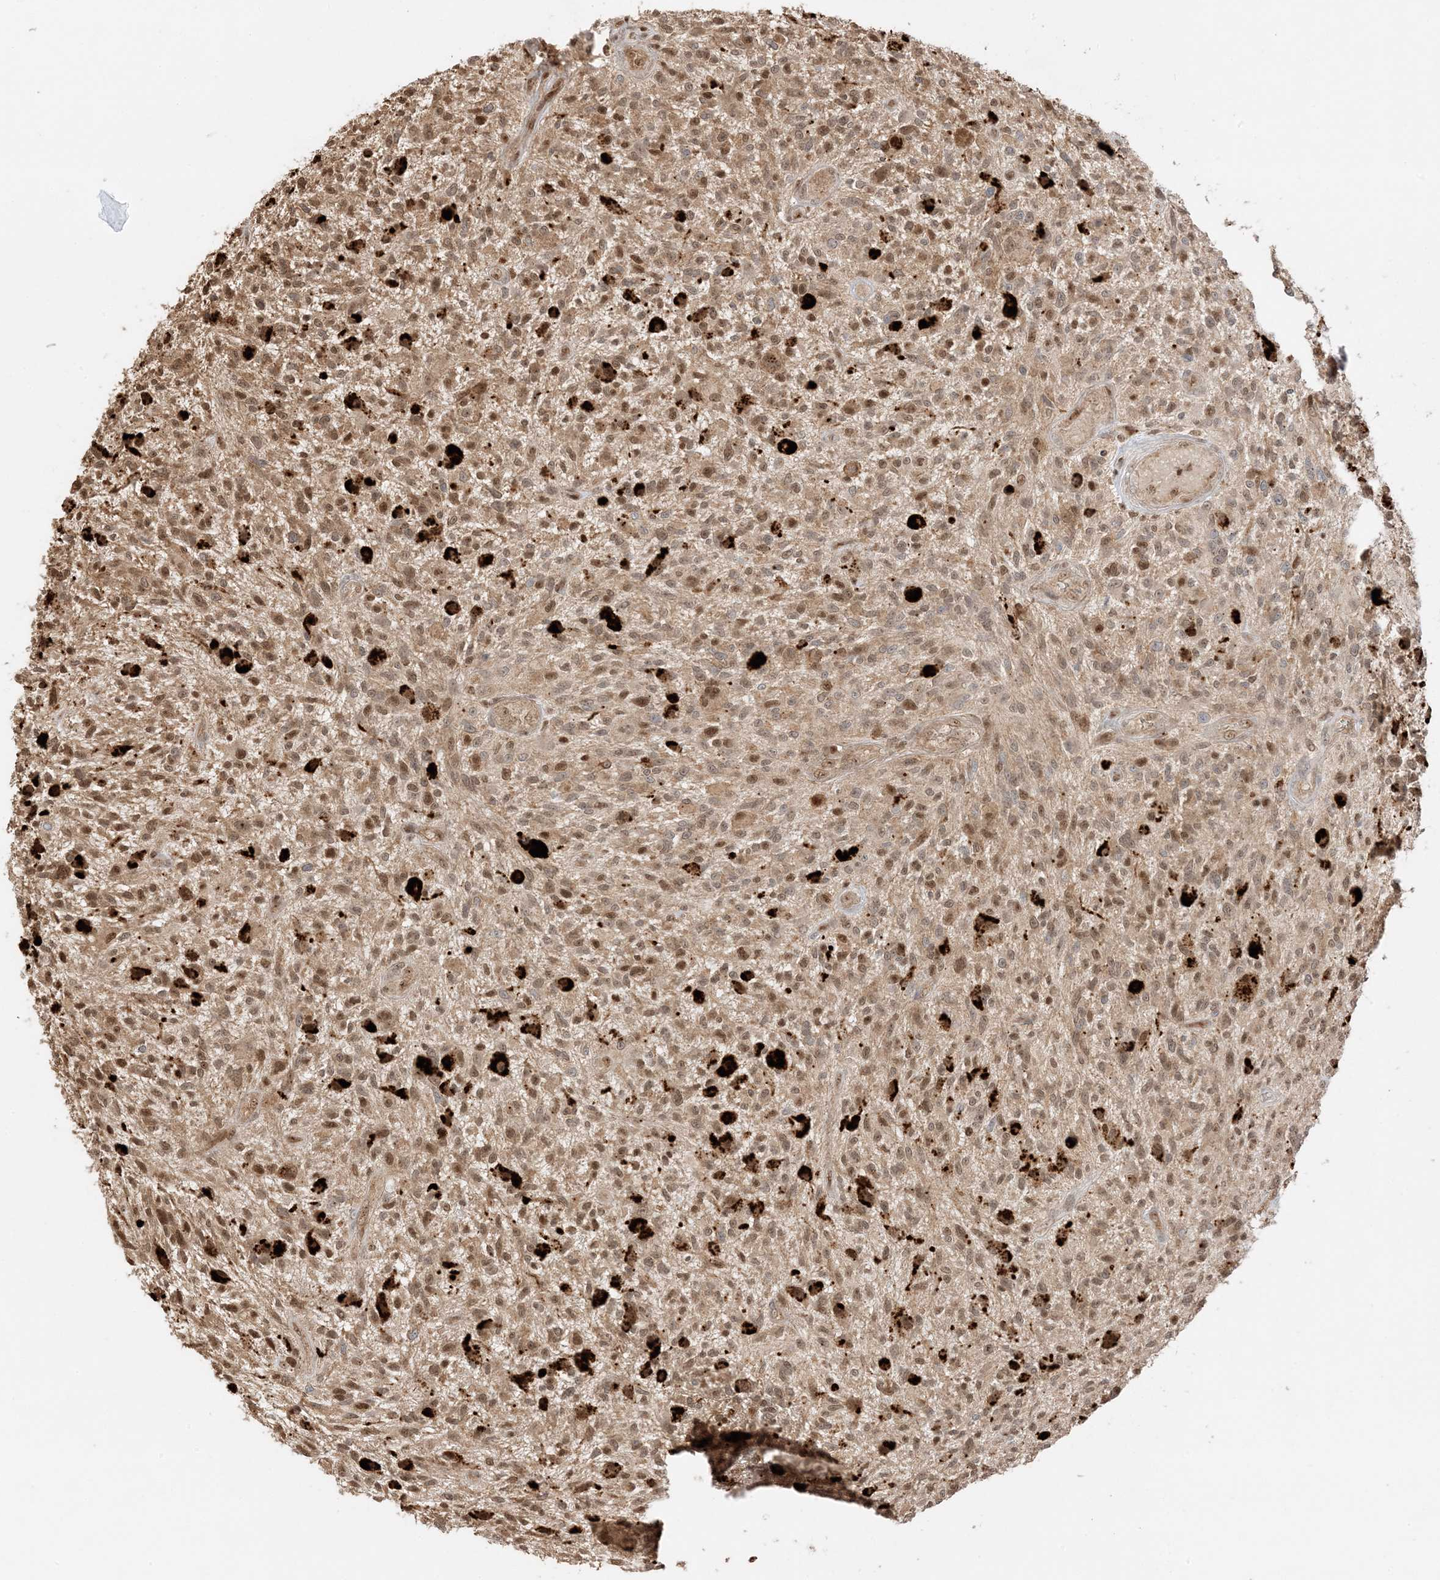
{"staining": {"intensity": "moderate", "quantity": ">75%", "location": "cytoplasmic/membranous,nuclear"}, "tissue": "glioma", "cell_type": "Tumor cells", "image_type": "cancer", "snomed": [{"axis": "morphology", "description": "Glioma, malignant, High grade"}, {"axis": "topography", "description": "Brain"}], "caption": "Immunohistochemical staining of human malignant high-grade glioma displays moderate cytoplasmic/membranous and nuclear protein expression in approximately >75% of tumor cells.", "gene": "ZBTB41", "patient": {"sex": "male", "age": 47}}